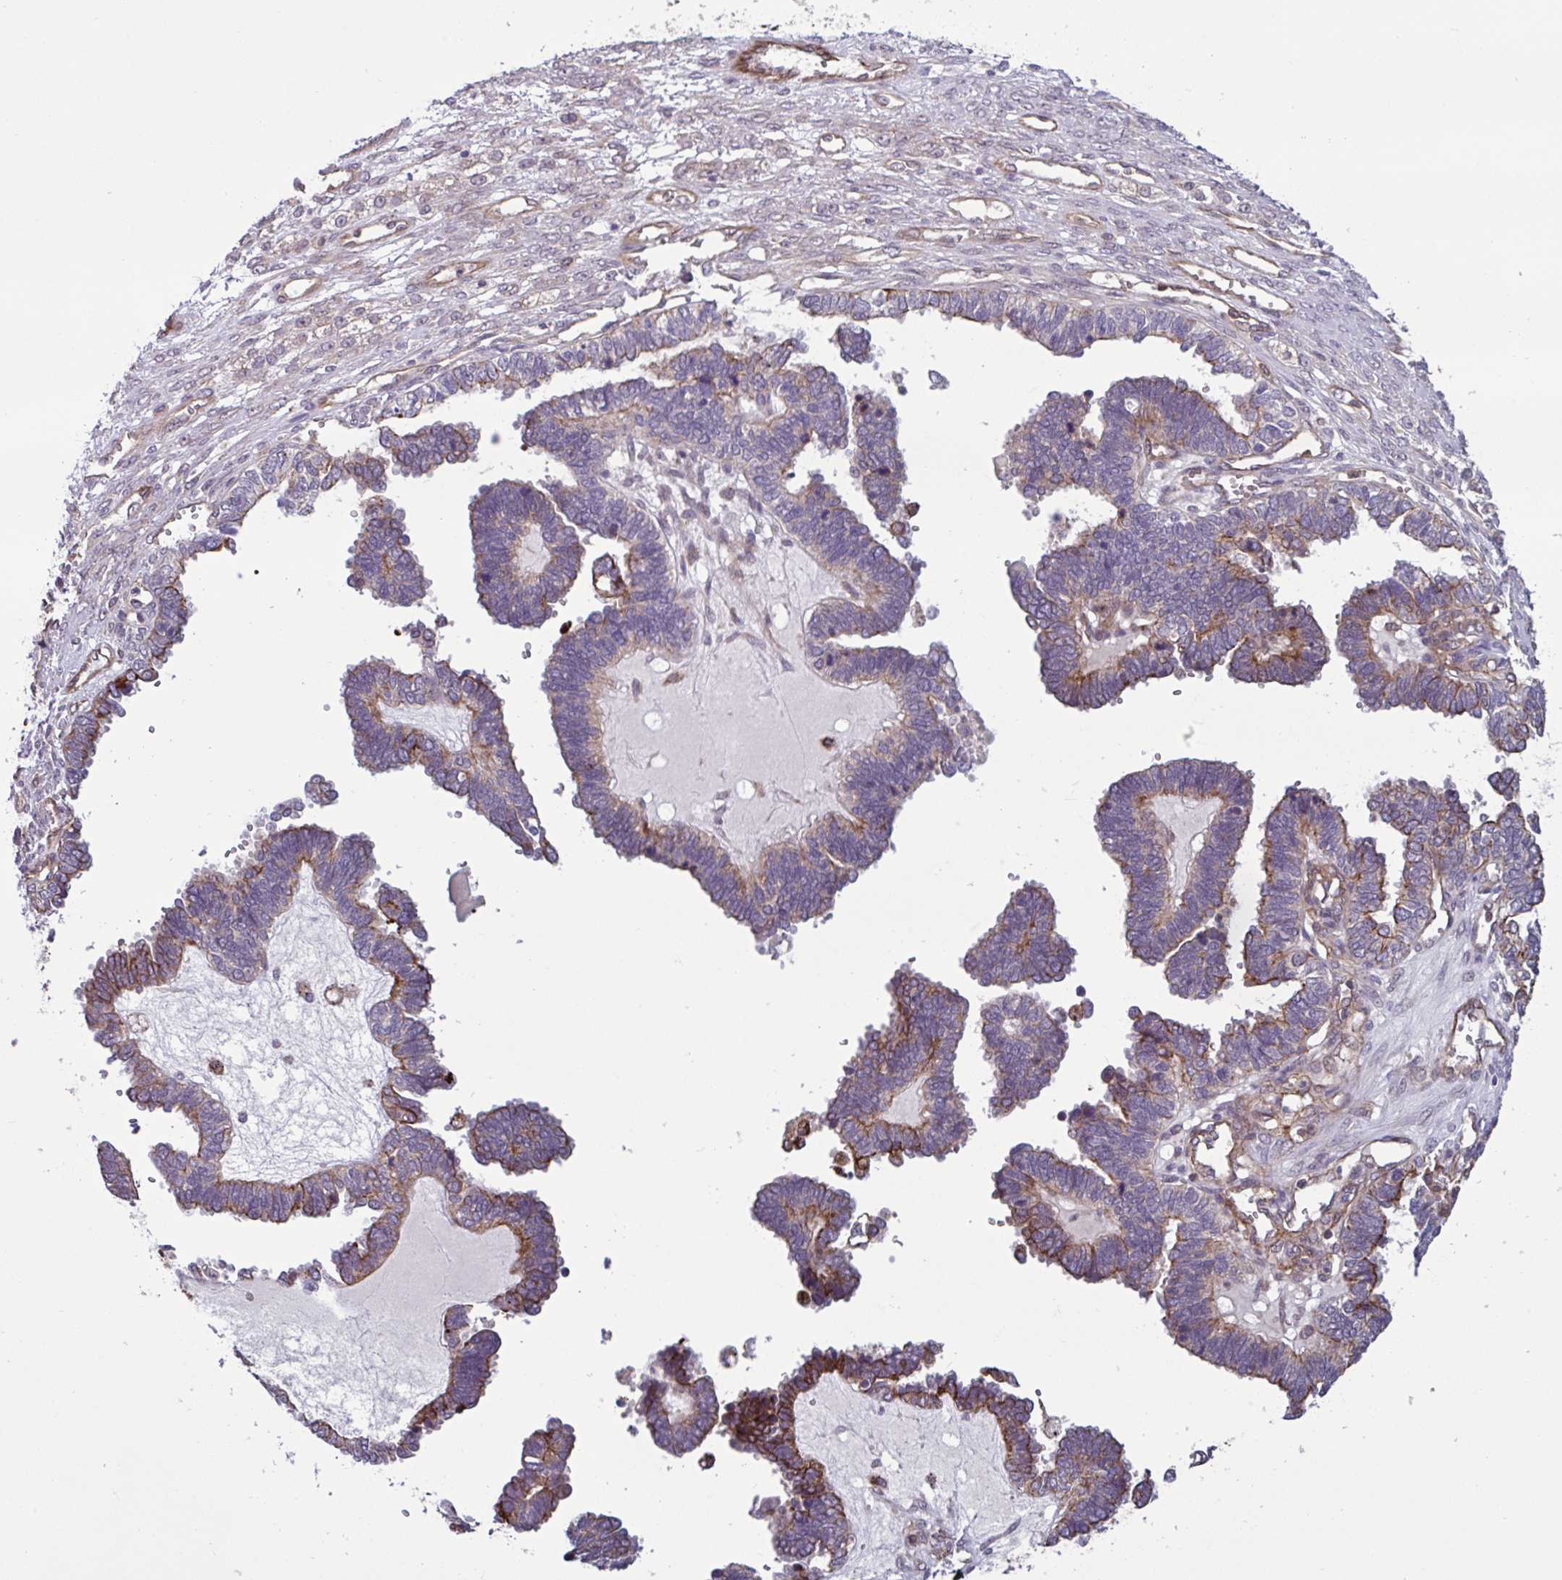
{"staining": {"intensity": "moderate", "quantity": "25%-75%", "location": "cytoplasmic/membranous"}, "tissue": "ovarian cancer", "cell_type": "Tumor cells", "image_type": "cancer", "snomed": [{"axis": "morphology", "description": "Cystadenocarcinoma, serous, NOS"}, {"axis": "topography", "description": "Ovary"}], "caption": "A histopathology image of human ovarian cancer (serous cystadenocarcinoma) stained for a protein exhibits moderate cytoplasmic/membranous brown staining in tumor cells.", "gene": "GLTP", "patient": {"sex": "female", "age": 51}}